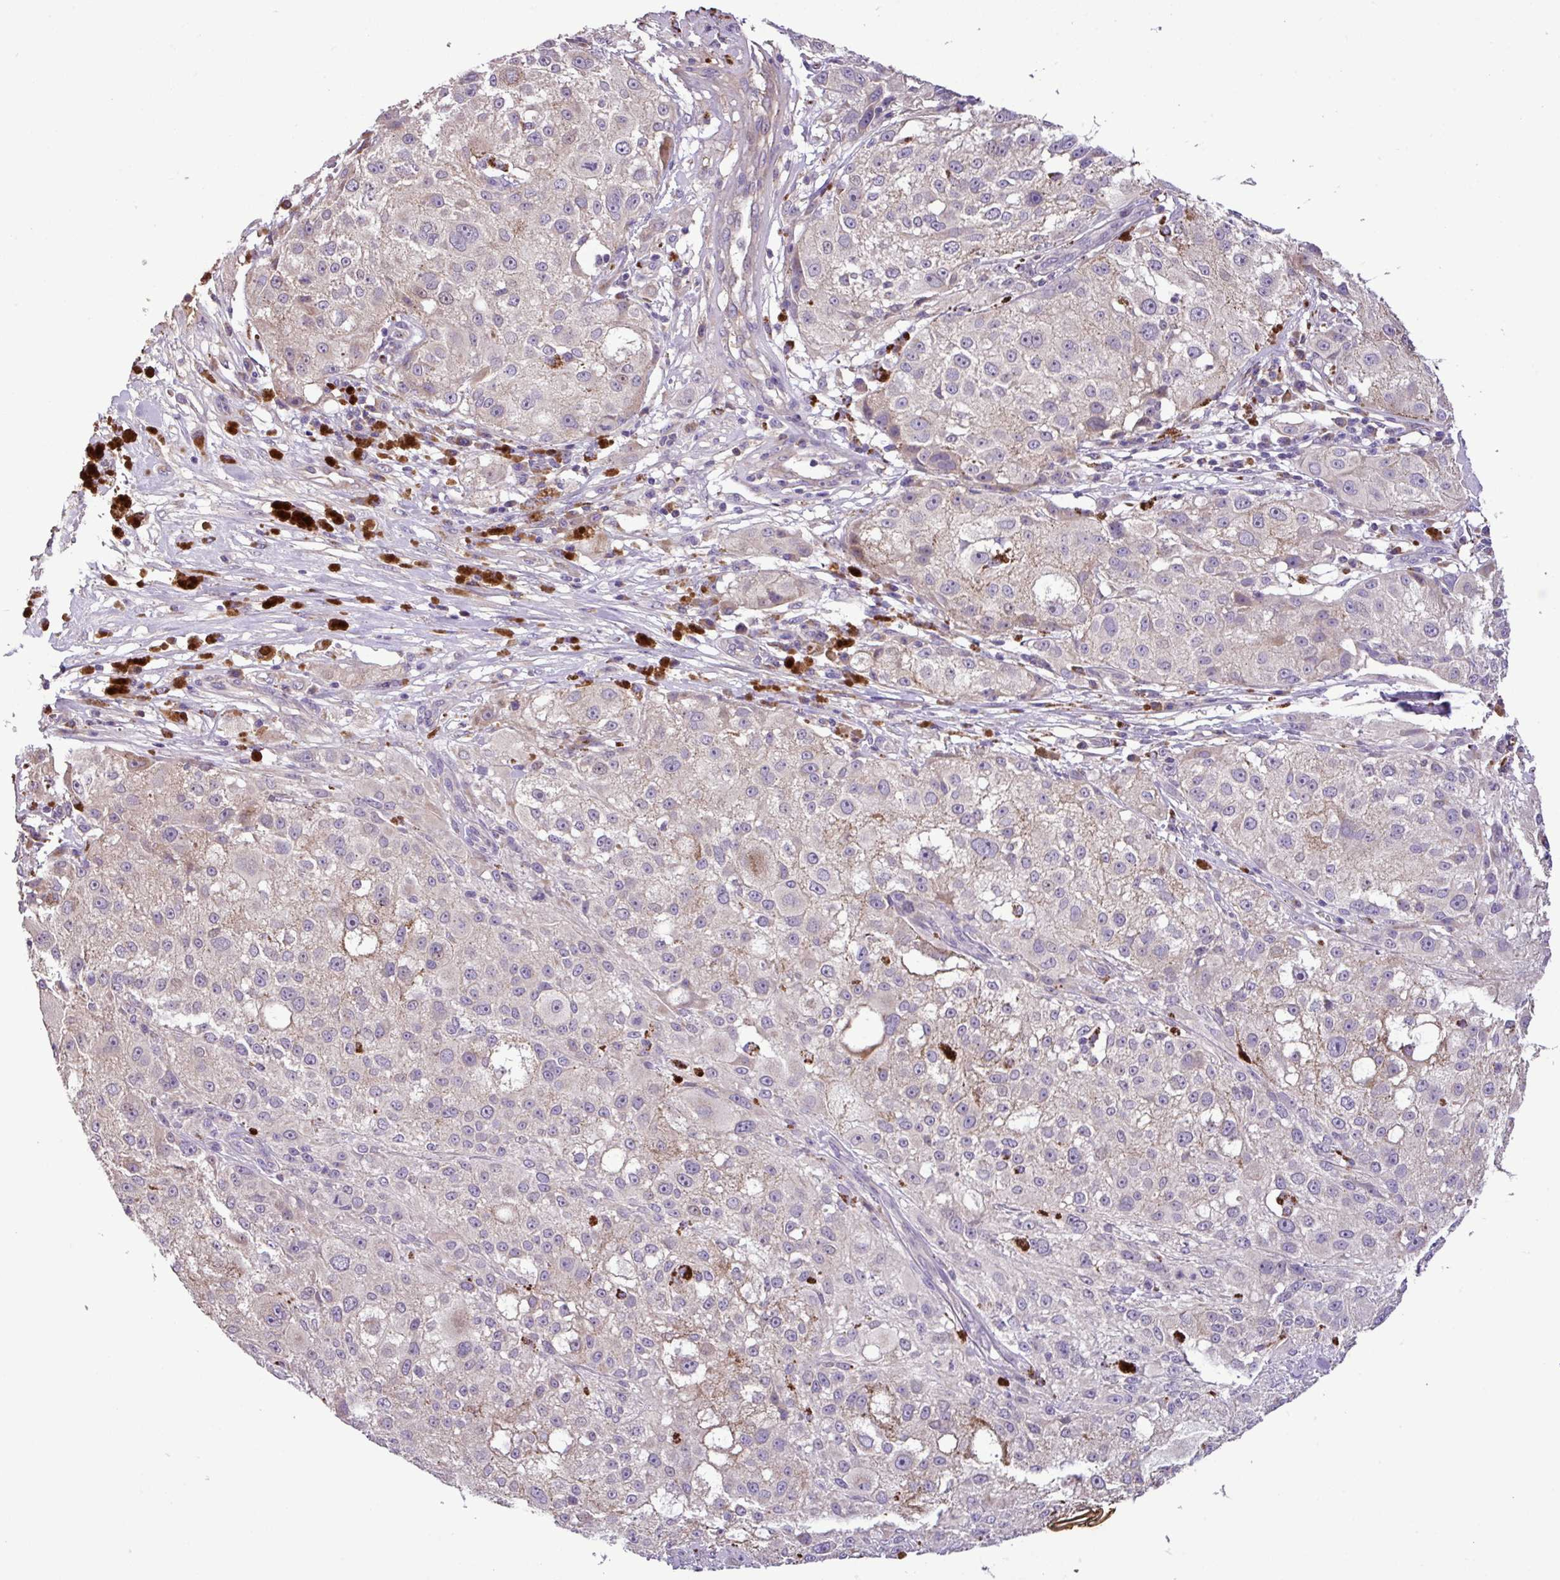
{"staining": {"intensity": "negative", "quantity": "none", "location": "none"}, "tissue": "melanoma", "cell_type": "Tumor cells", "image_type": "cancer", "snomed": [{"axis": "morphology", "description": "Necrosis, NOS"}, {"axis": "morphology", "description": "Malignant melanoma, NOS"}, {"axis": "topography", "description": "Skin"}], "caption": "A high-resolution image shows immunohistochemistry (IHC) staining of malignant melanoma, which demonstrates no significant positivity in tumor cells.", "gene": "ZNF266", "patient": {"sex": "female", "age": 87}}